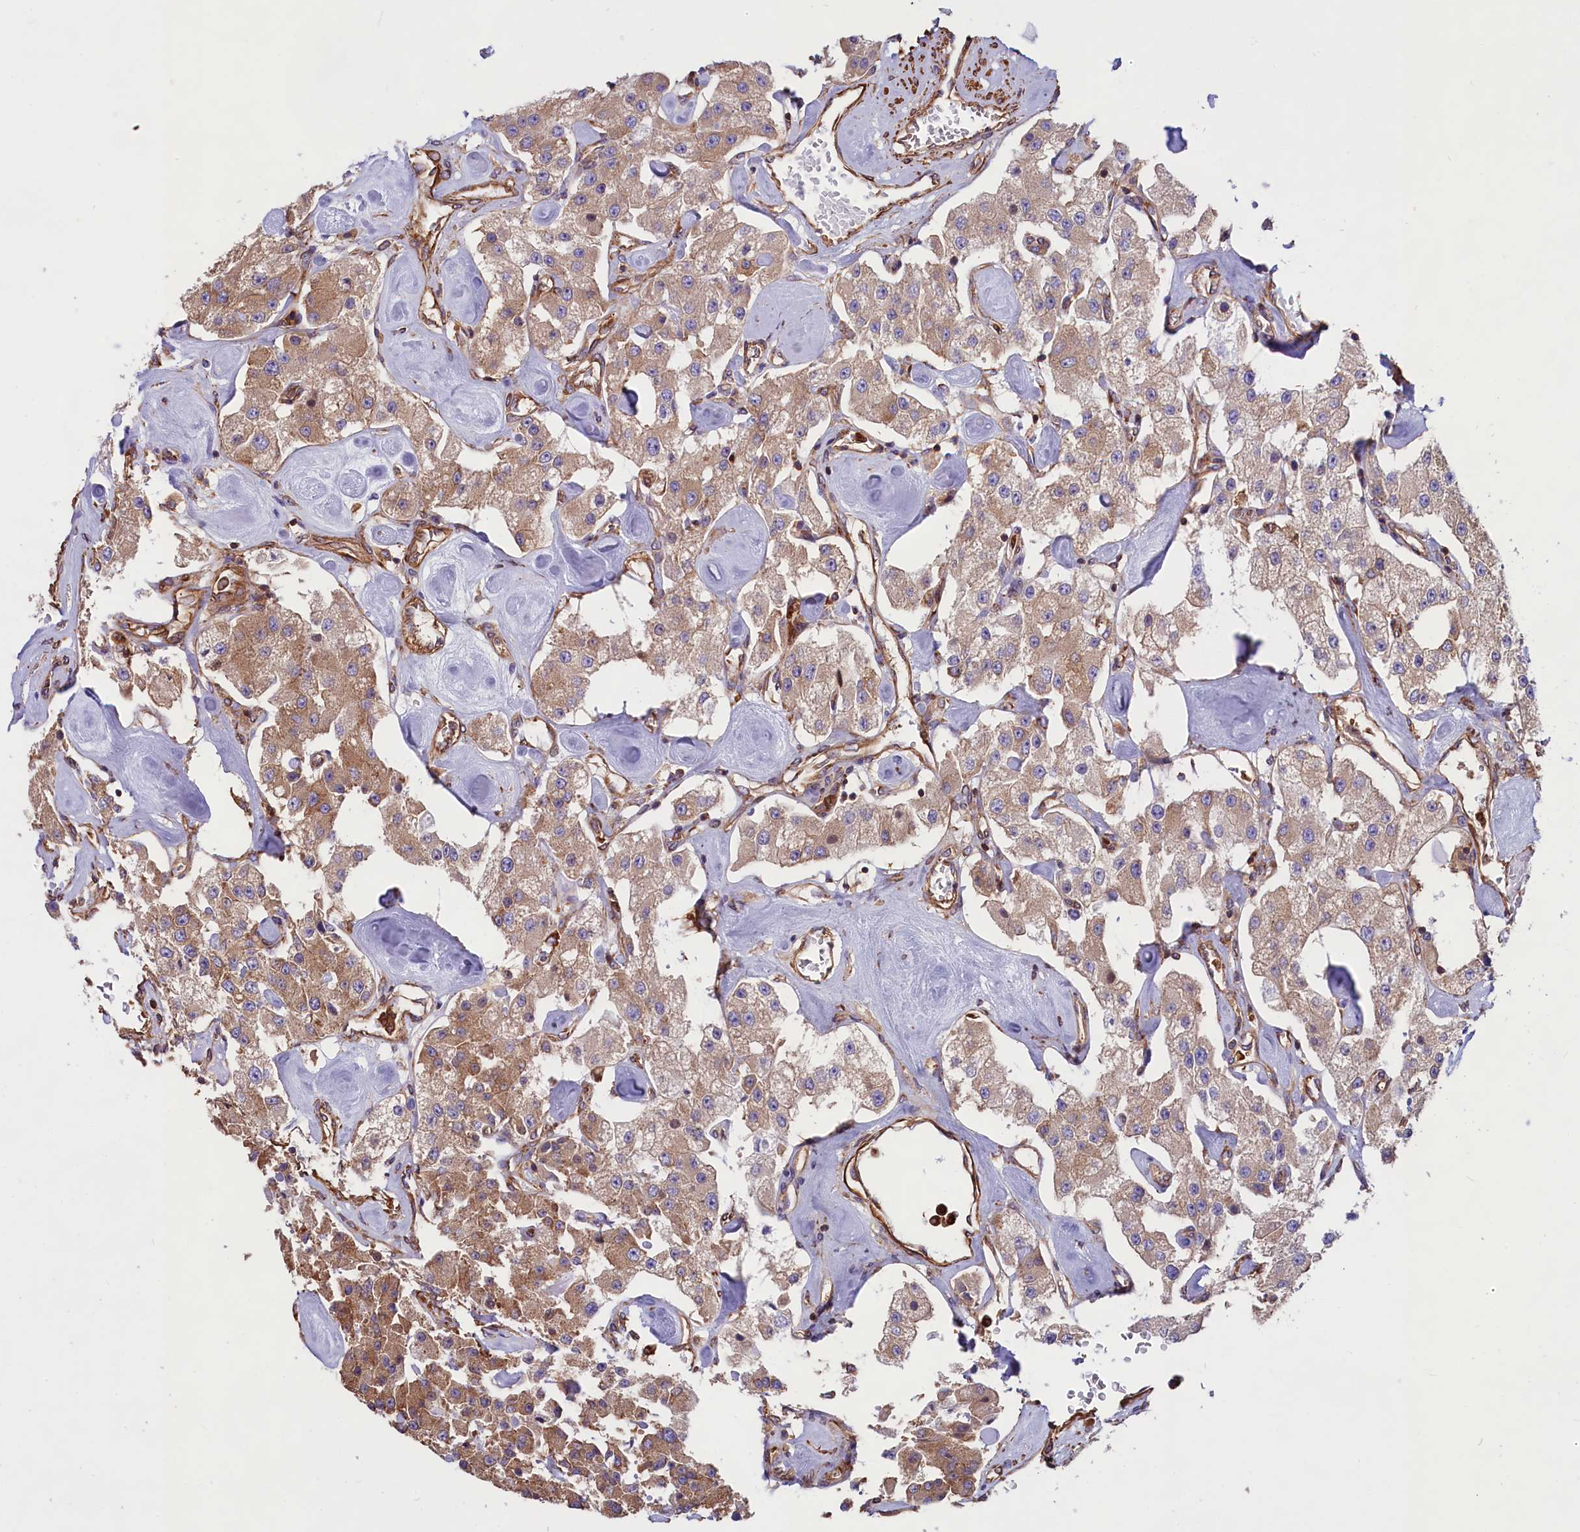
{"staining": {"intensity": "moderate", "quantity": ">75%", "location": "cytoplasmic/membranous"}, "tissue": "carcinoid", "cell_type": "Tumor cells", "image_type": "cancer", "snomed": [{"axis": "morphology", "description": "Carcinoid, malignant, NOS"}, {"axis": "topography", "description": "Pancreas"}], "caption": "Immunohistochemical staining of human carcinoid displays medium levels of moderate cytoplasmic/membranous protein expression in about >75% of tumor cells.", "gene": "GYS1", "patient": {"sex": "male", "age": 41}}